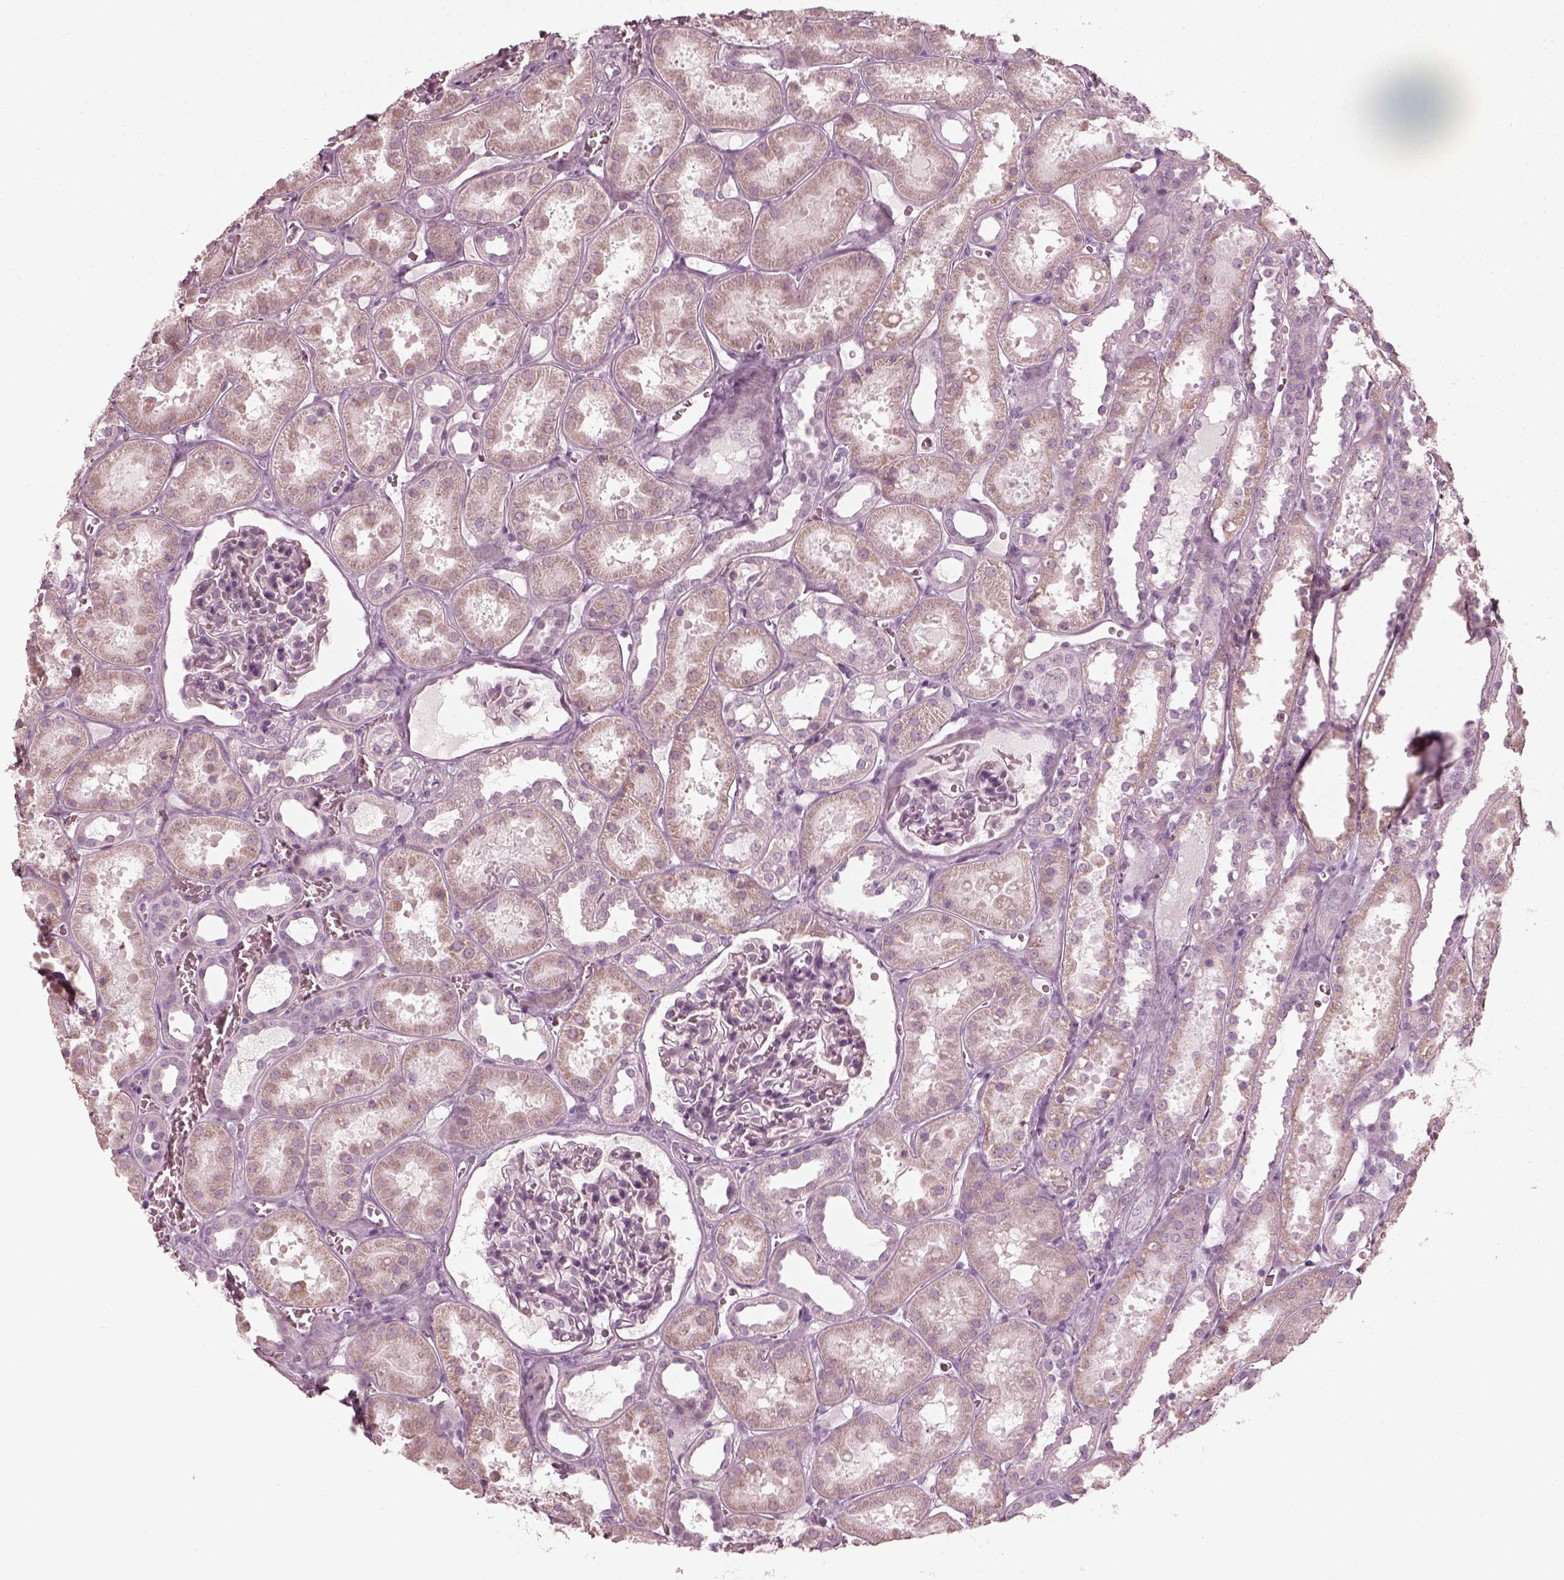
{"staining": {"intensity": "negative", "quantity": "none", "location": "none"}, "tissue": "kidney", "cell_type": "Cells in glomeruli", "image_type": "normal", "snomed": [{"axis": "morphology", "description": "Normal tissue, NOS"}, {"axis": "topography", "description": "Kidney"}], "caption": "This histopathology image is of unremarkable kidney stained with immunohistochemistry to label a protein in brown with the nuclei are counter-stained blue. There is no expression in cells in glomeruli.", "gene": "SAXO2", "patient": {"sex": "female", "age": 41}}